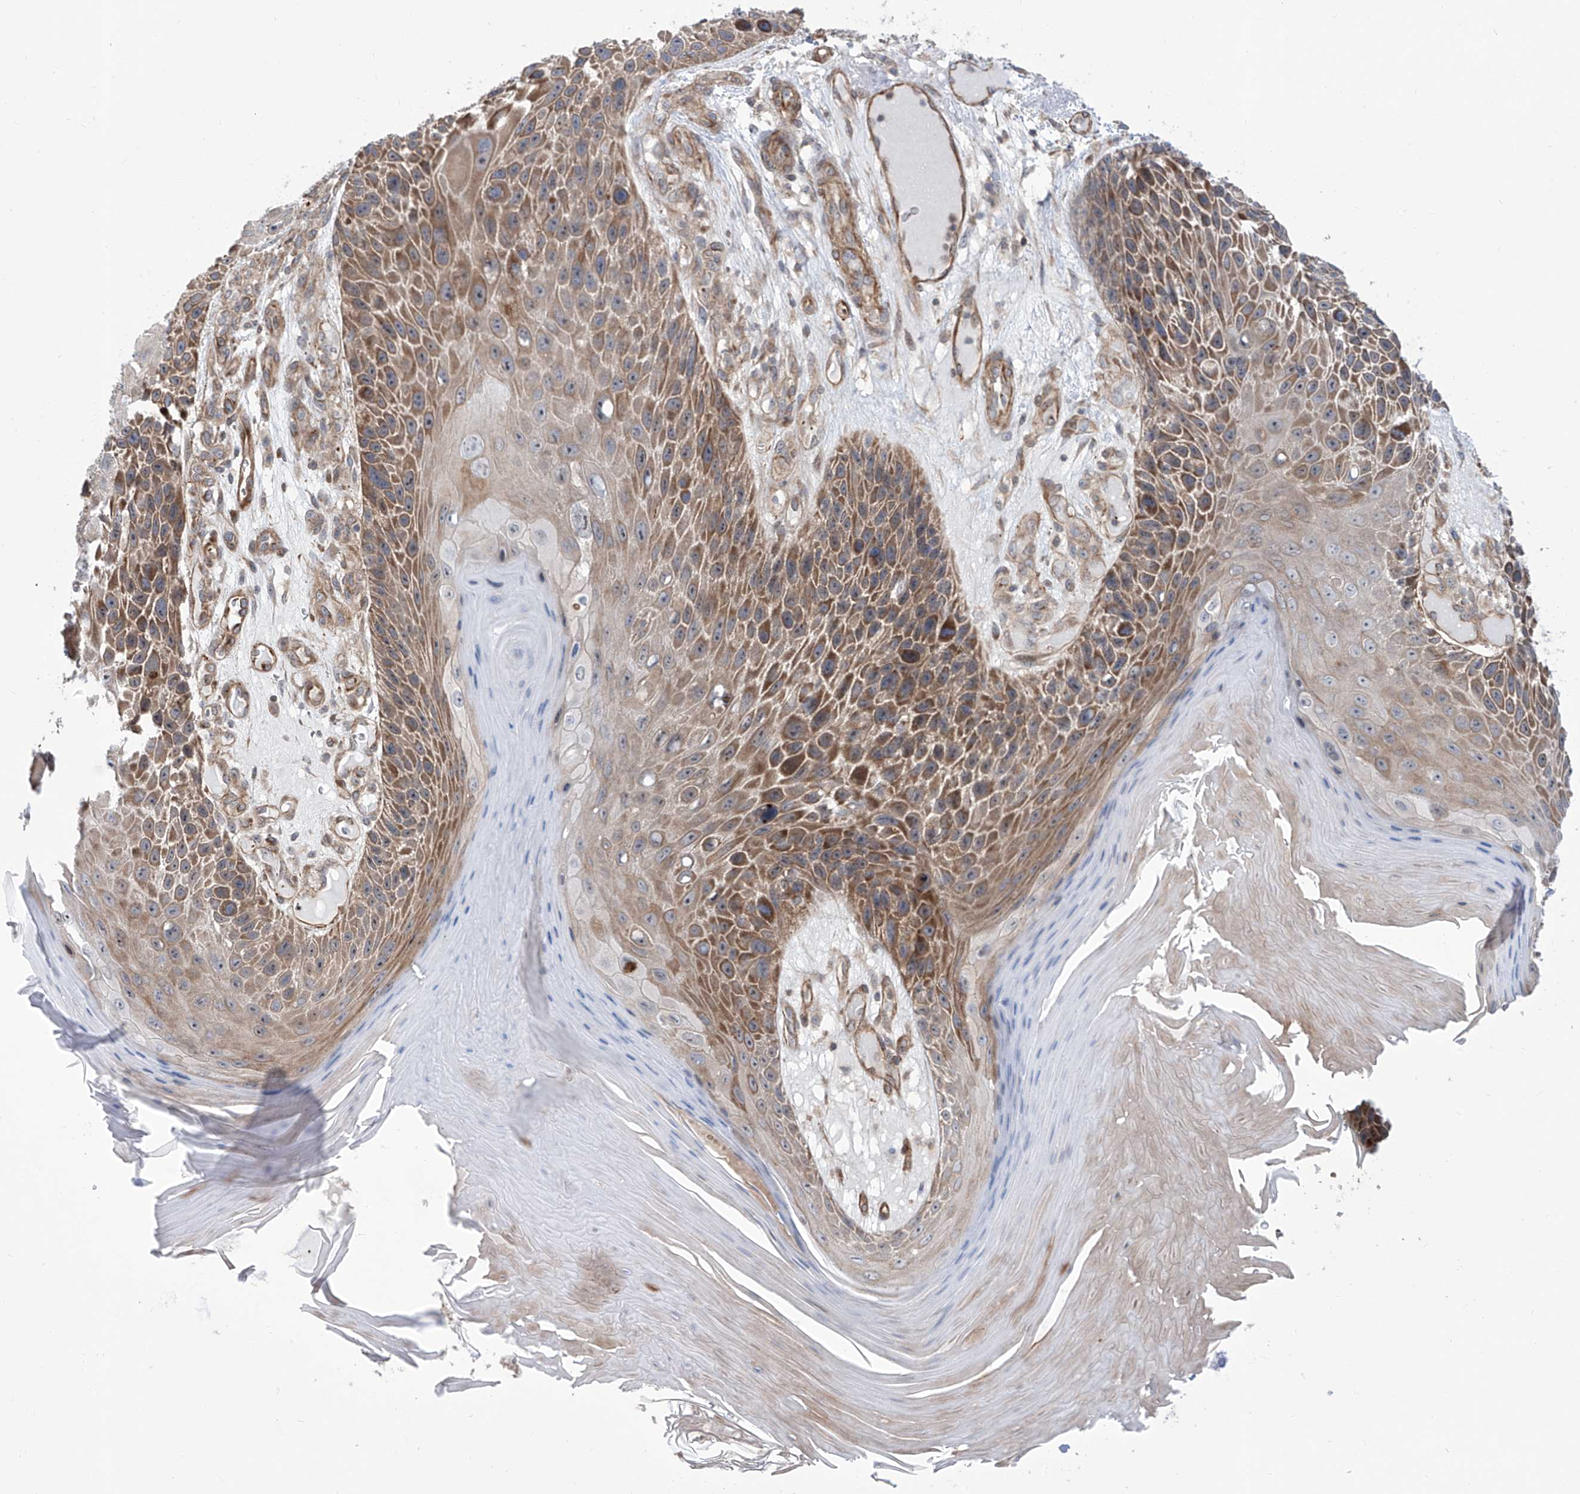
{"staining": {"intensity": "moderate", "quantity": ">75%", "location": "cytoplasmic/membranous"}, "tissue": "skin cancer", "cell_type": "Tumor cells", "image_type": "cancer", "snomed": [{"axis": "morphology", "description": "Squamous cell carcinoma, NOS"}, {"axis": "topography", "description": "Skin"}], "caption": "Approximately >75% of tumor cells in human skin cancer (squamous cell carcinoma) exhibit moderate cytoplasmic/membranous protein positivity as visualized by brown immunohistochemical staining.", "gene": "APAF1", "patient": {"sex": "female", "age": 88}}